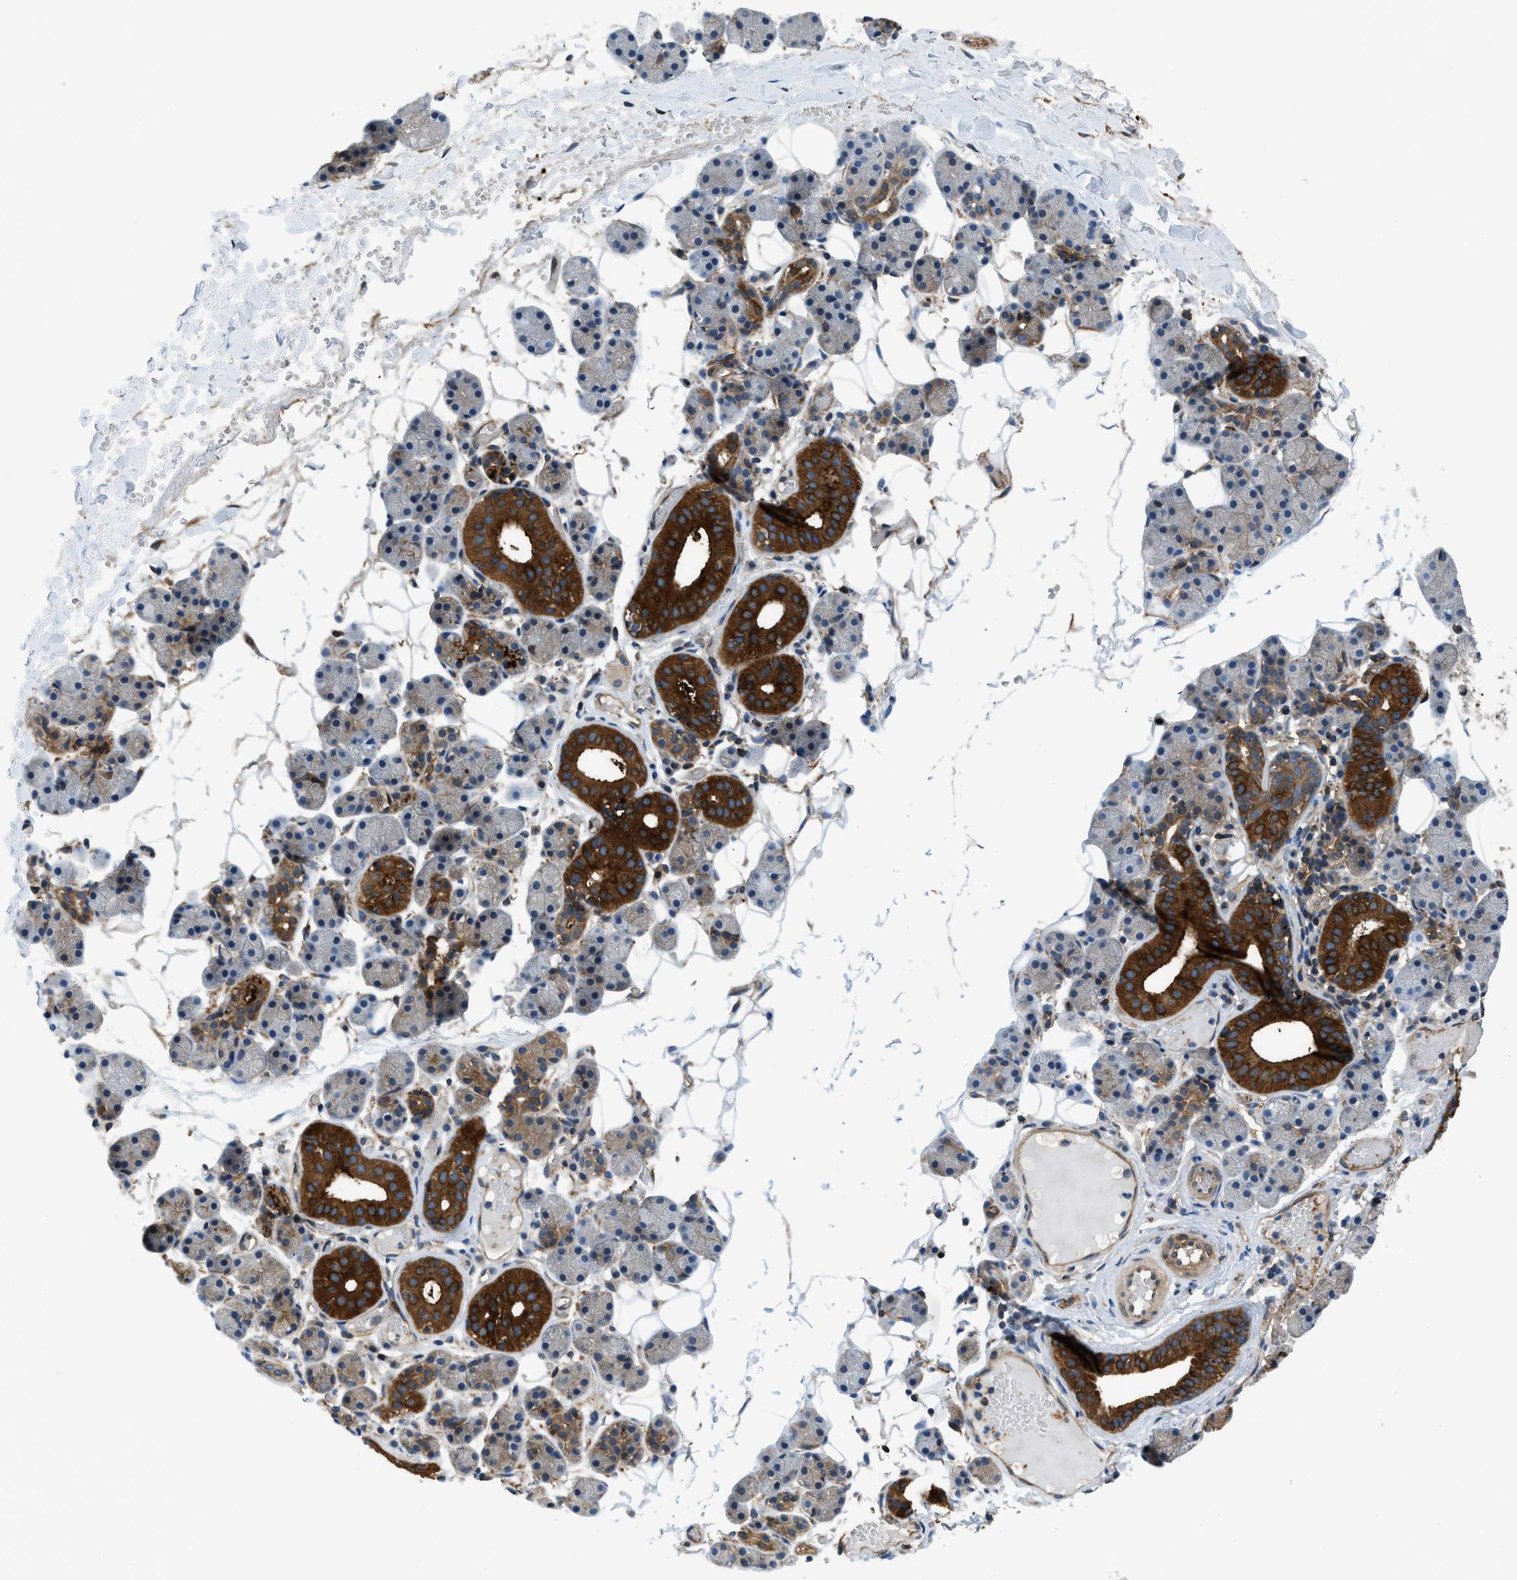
{"staining": {"intensity": "strong", "quantity": "25%-75%", "location": "cytoplasmic/membranous"}, "tissue": "salivary gland", "cell_type": "Glandular cells", "image_type": "normal", "snomed": [{"axis": "morphology", "description": "Normal tissue, NOS"}, {"axis": "topography", "description": "Salivary gland"}], "caption": "Benign salivary gland displays strong cytoplasmic/membranous expression in approximately 25%-75% of glandular cells, visualized by immunohistochemistry.", "gene": "PFKP", "patient": {"sex": "female", "age": 33}}